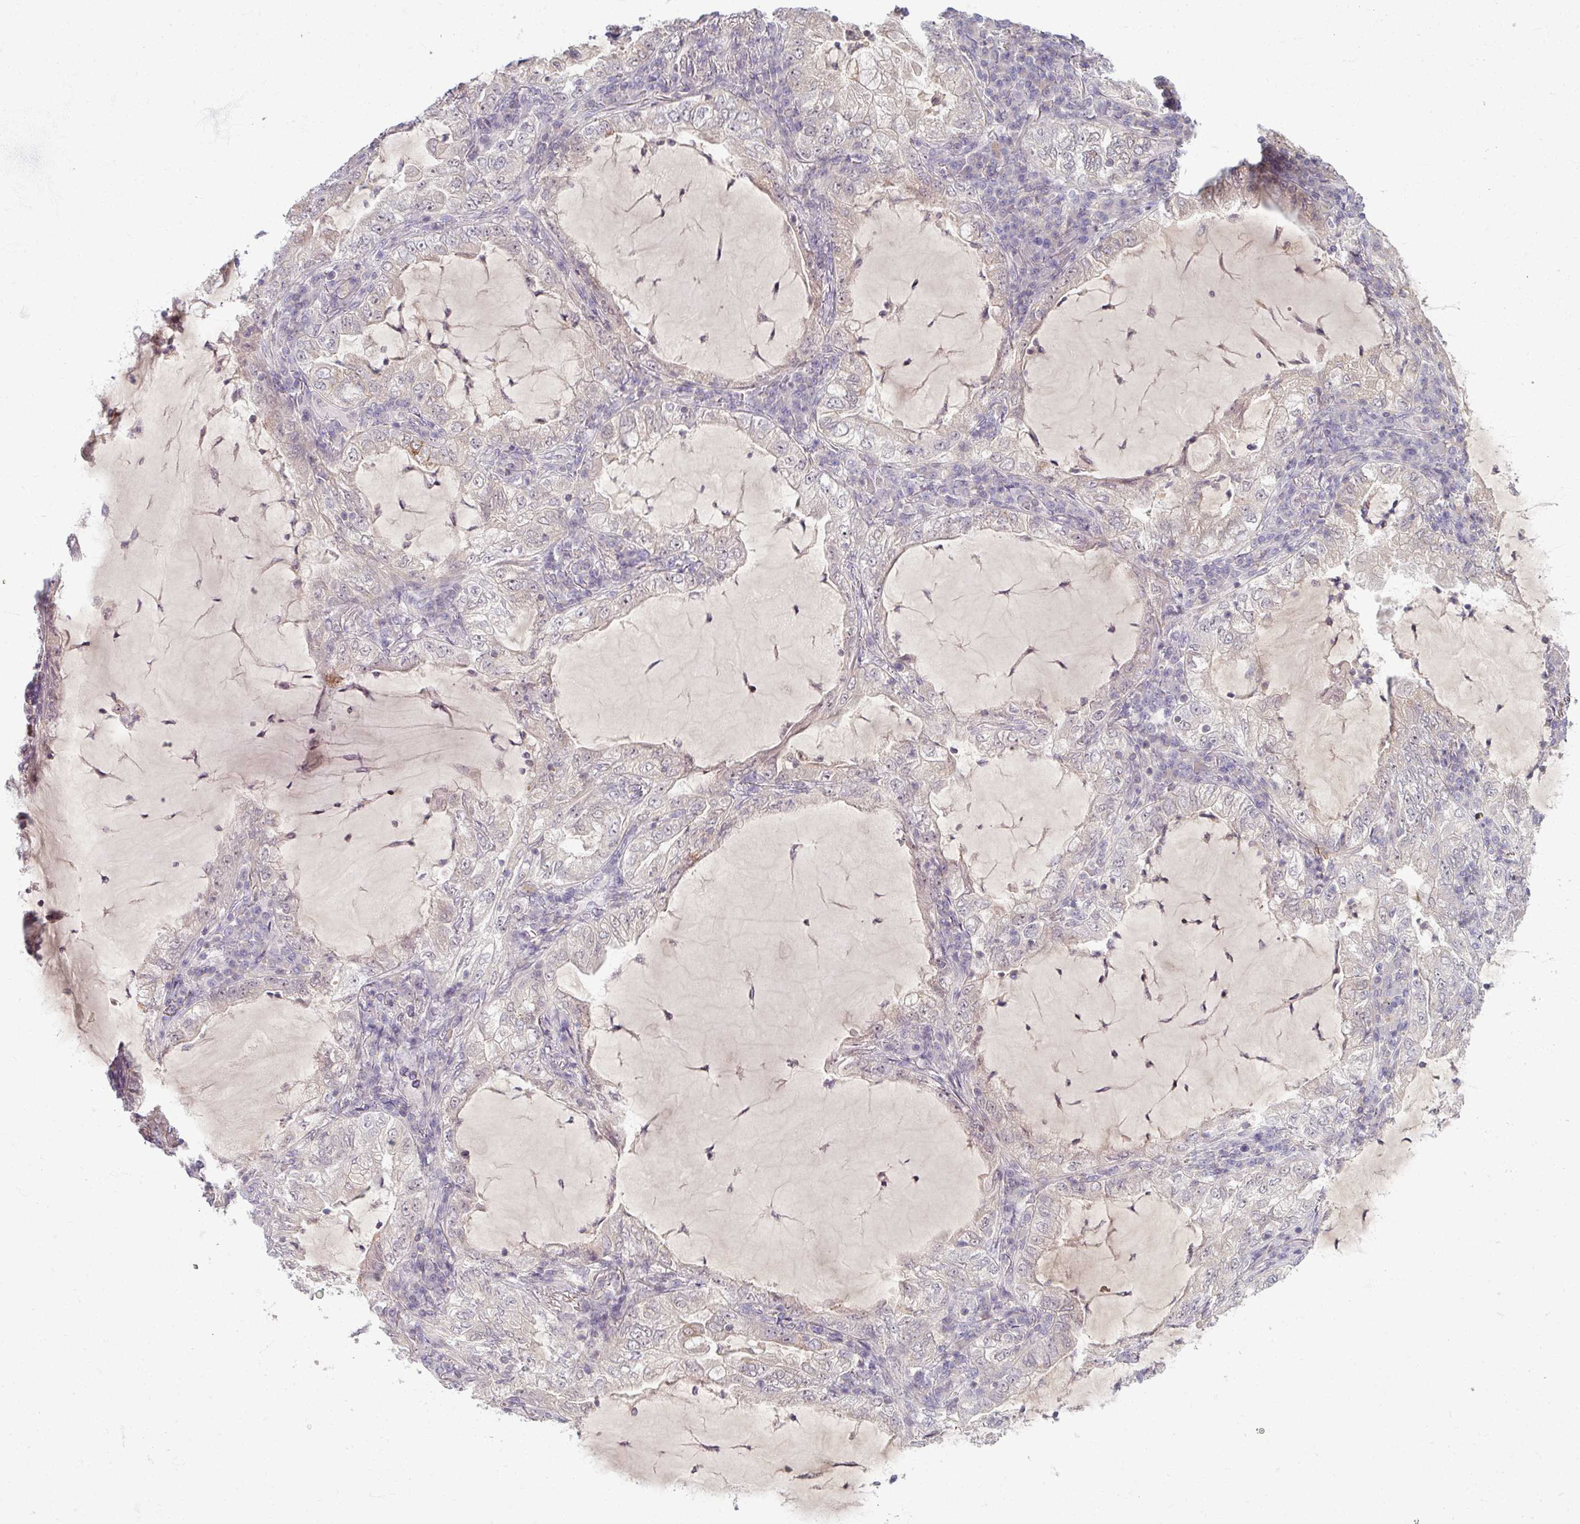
{"staining": {"intensity": "negative", "quantity": "none", "location": "none"}, "tissue": "lung cancer", "cell_type": "Tumor cells", "image_type": "cancer", "snomed": [{"axis": "morphology", "description": "Adenocarcinoma, NOS"}, {"axis": "topography", "description": "Lung"}], "caption": "Lung cancer (adenocarcinoma) stained for a protein using IHC demonstrates no staining tumor cells.", "gene": "TTLL7", "patient": {"sex": "female", "age": 73}}